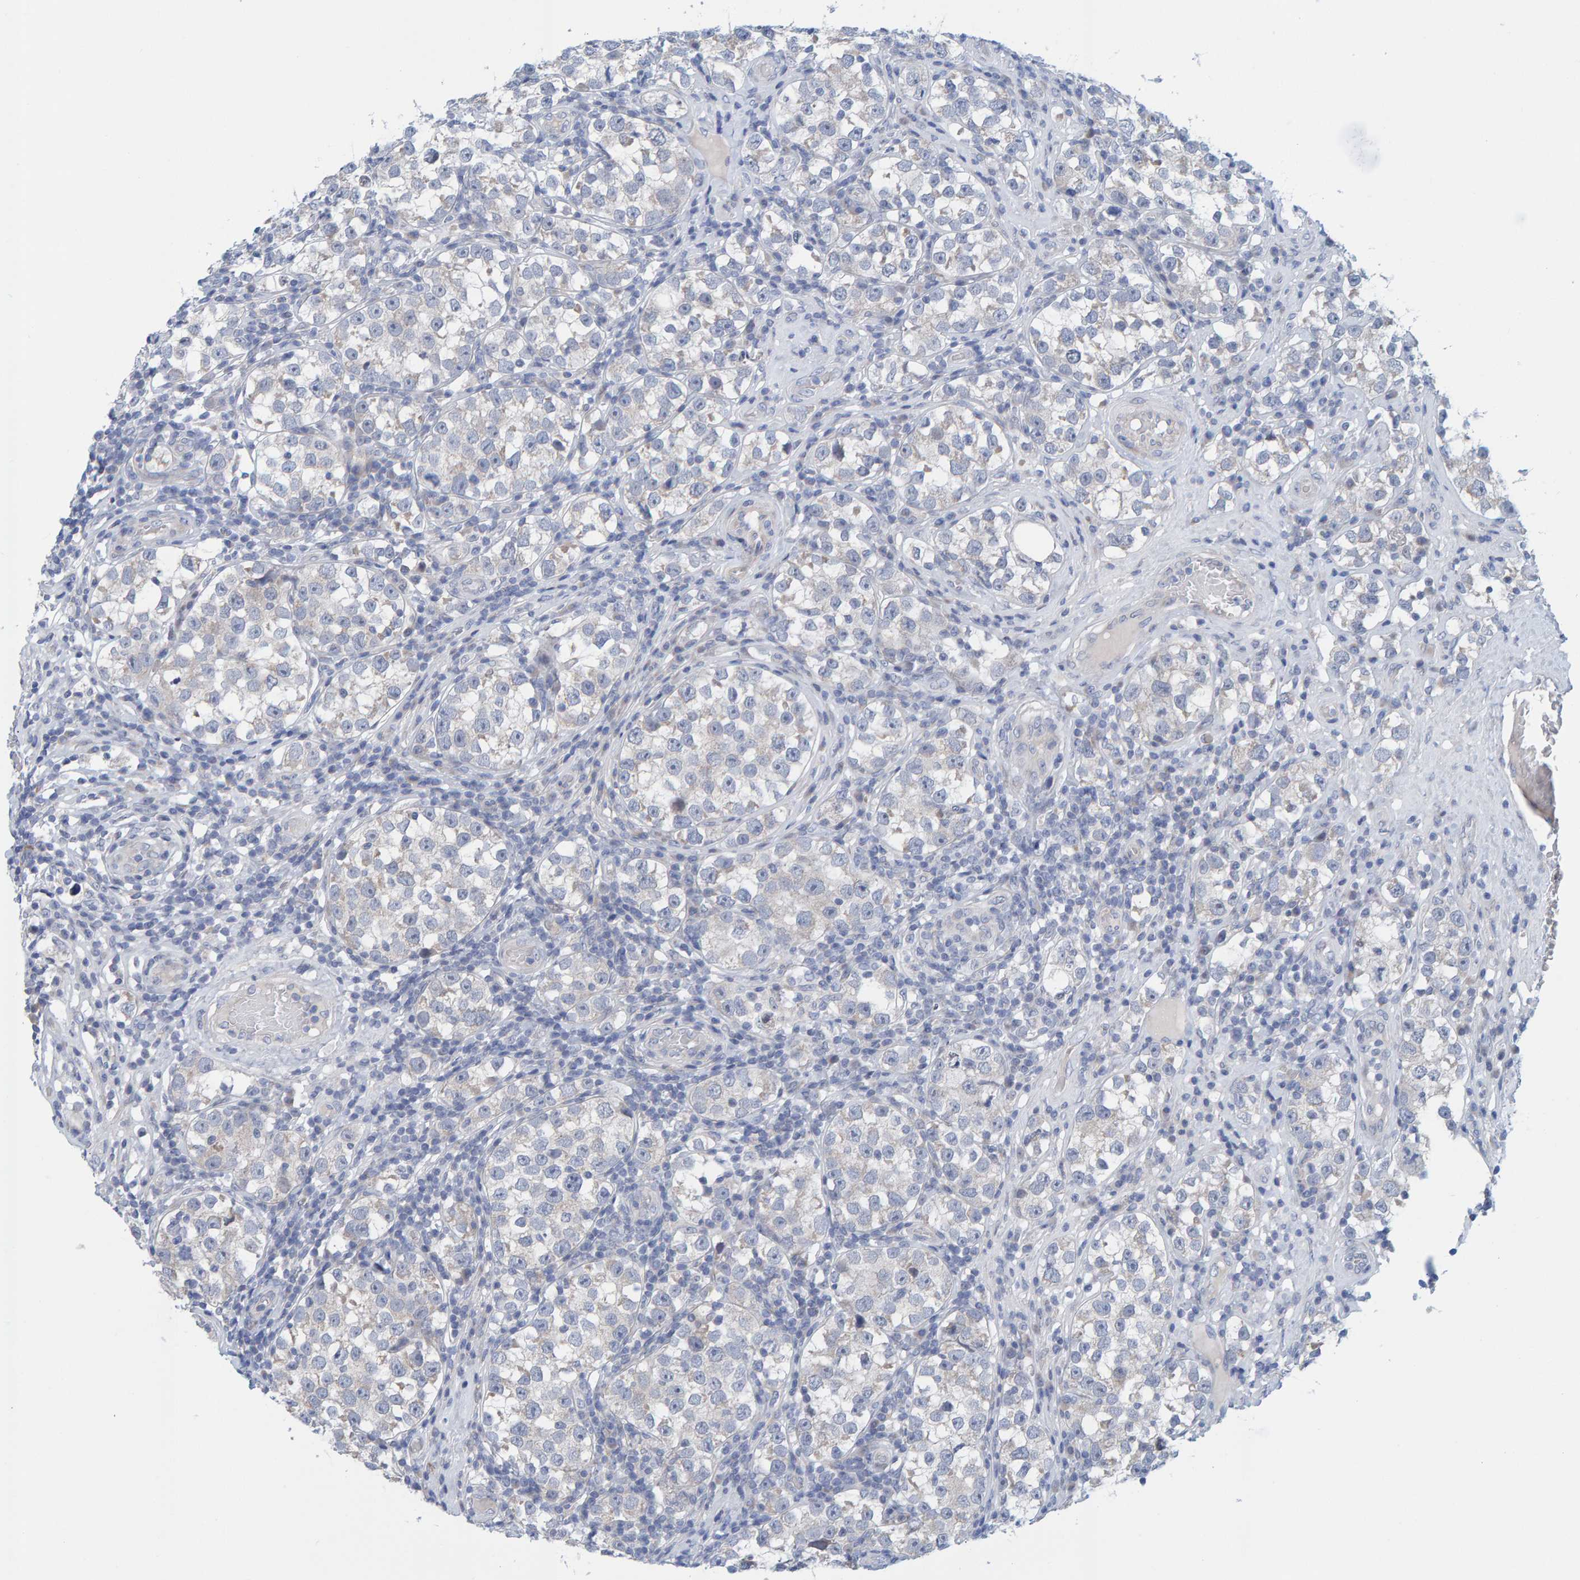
{"staining": {"intensity": "negative", "quantity": "none", "location": "none"}, "tissue": "testis cancer", "cell_type": "Tumor cells", "image_type": "cancer", "snomed": [{"axis": "morphology", "description": "Normal tissue, NOS"}, {"axis": "morphology", "description": "Seminoma, NOS"}, {"axis": "topography", "description": "Testis"}], "caption": "This is an immunohistochemistry (IHC) image of testis cancer. There is no staining in tumor cells.", "gene": "ZC3H3", "patient": {"sex": "male", "age": 43}}